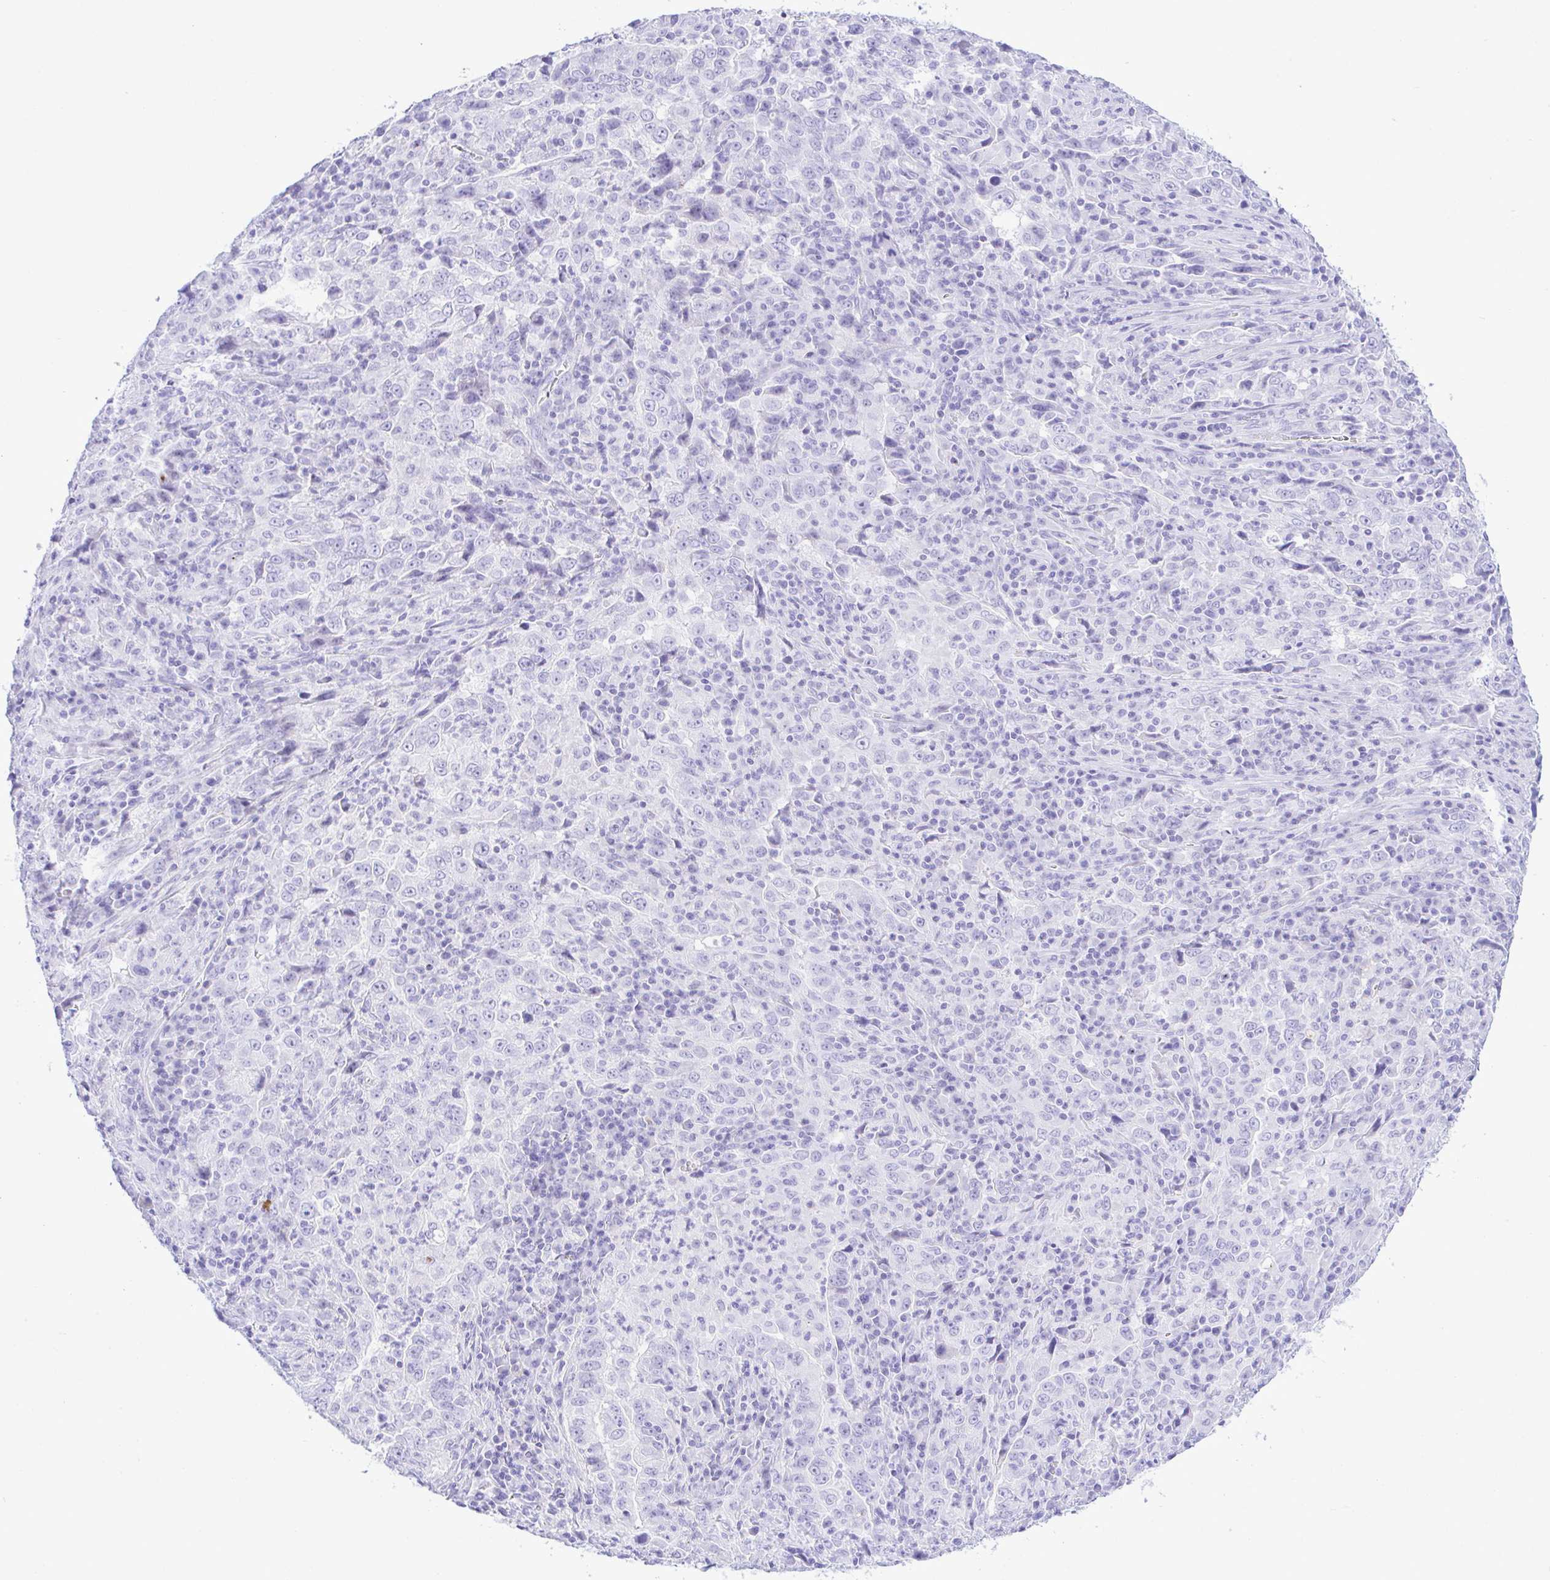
{"staining": {"intensity": "negative", "quantity": "none", "location": "none"}, "tissue": "lung cancer", "cell_type": "Tumor cells", "image_type": "cancer", "snomed": [{"axis": "morphology", "description": "Adenocarcinoma, NOS"}, {"axis": "topography", "description": "Lung"}], "caption": "Immunohistochemistry of human adenocarcinoma (lung) reveals no positivity in tumor cells.", "gene": "SELENOV", "patient": {"sex": "male", "age": 67}}